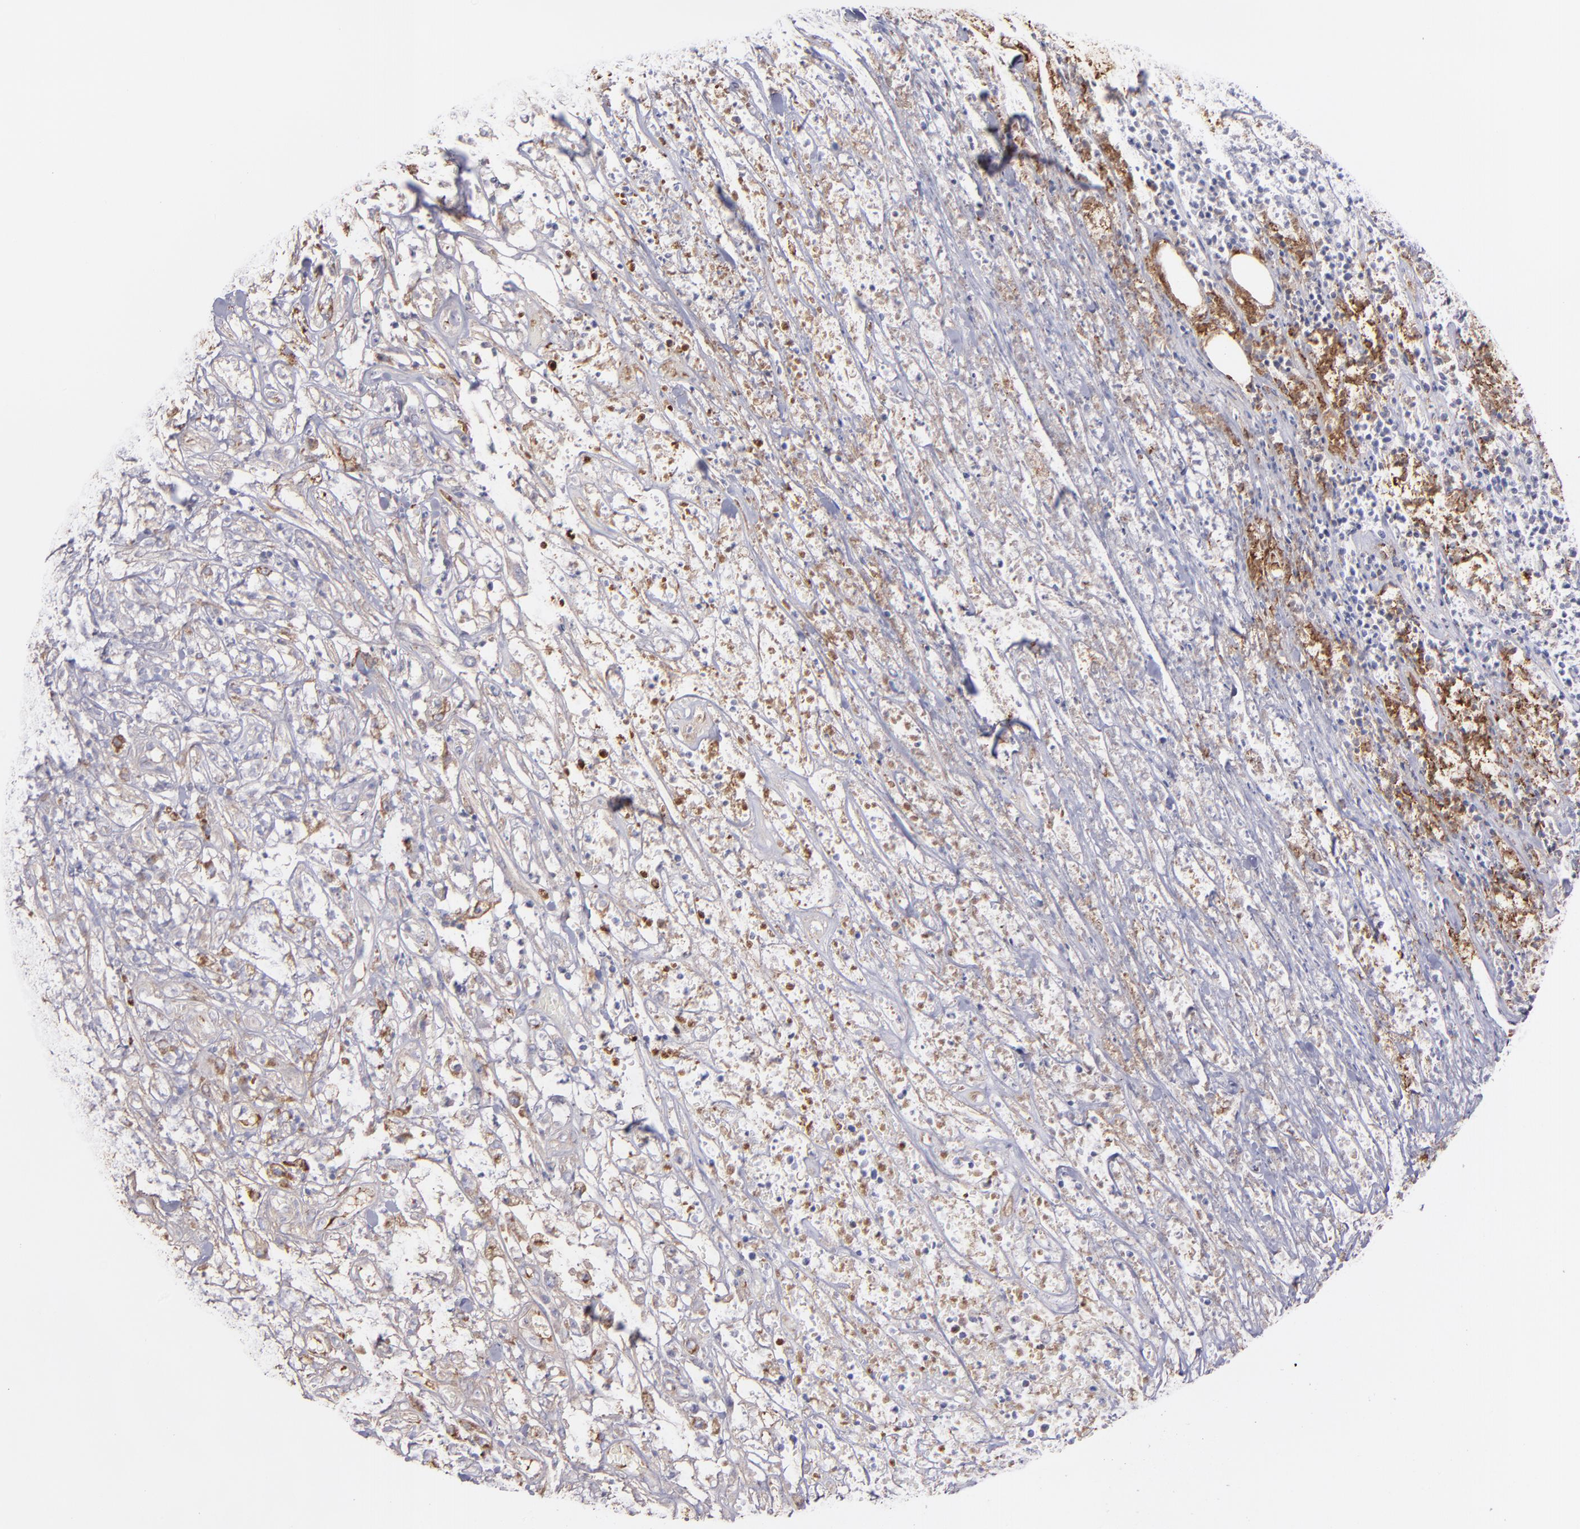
{"staining": {"intensity": "moderate", "quantity": "<25%", "location": "cytoplasmic/membranous"}, "tissue": "lymphoma", "cell_type": "Tumor cells", "image_type": "cancer", "snomed": [{"axis": "morphology", "description": "Malignant lymphoma, non-Hodgkin's type, High grade"}, {"axis": "topography", "description": "Lymph node"}], "caption": "This micrograph exhibits immunohistochemistry staining of human malignant lymphoma, non-Hodgkin's type (high-grade), with low moderate cytoplasmic/membranous expression in about <25% of tumor cells.", "gene": "C1QA", "patient": {"sex": "female", "age": 73}}